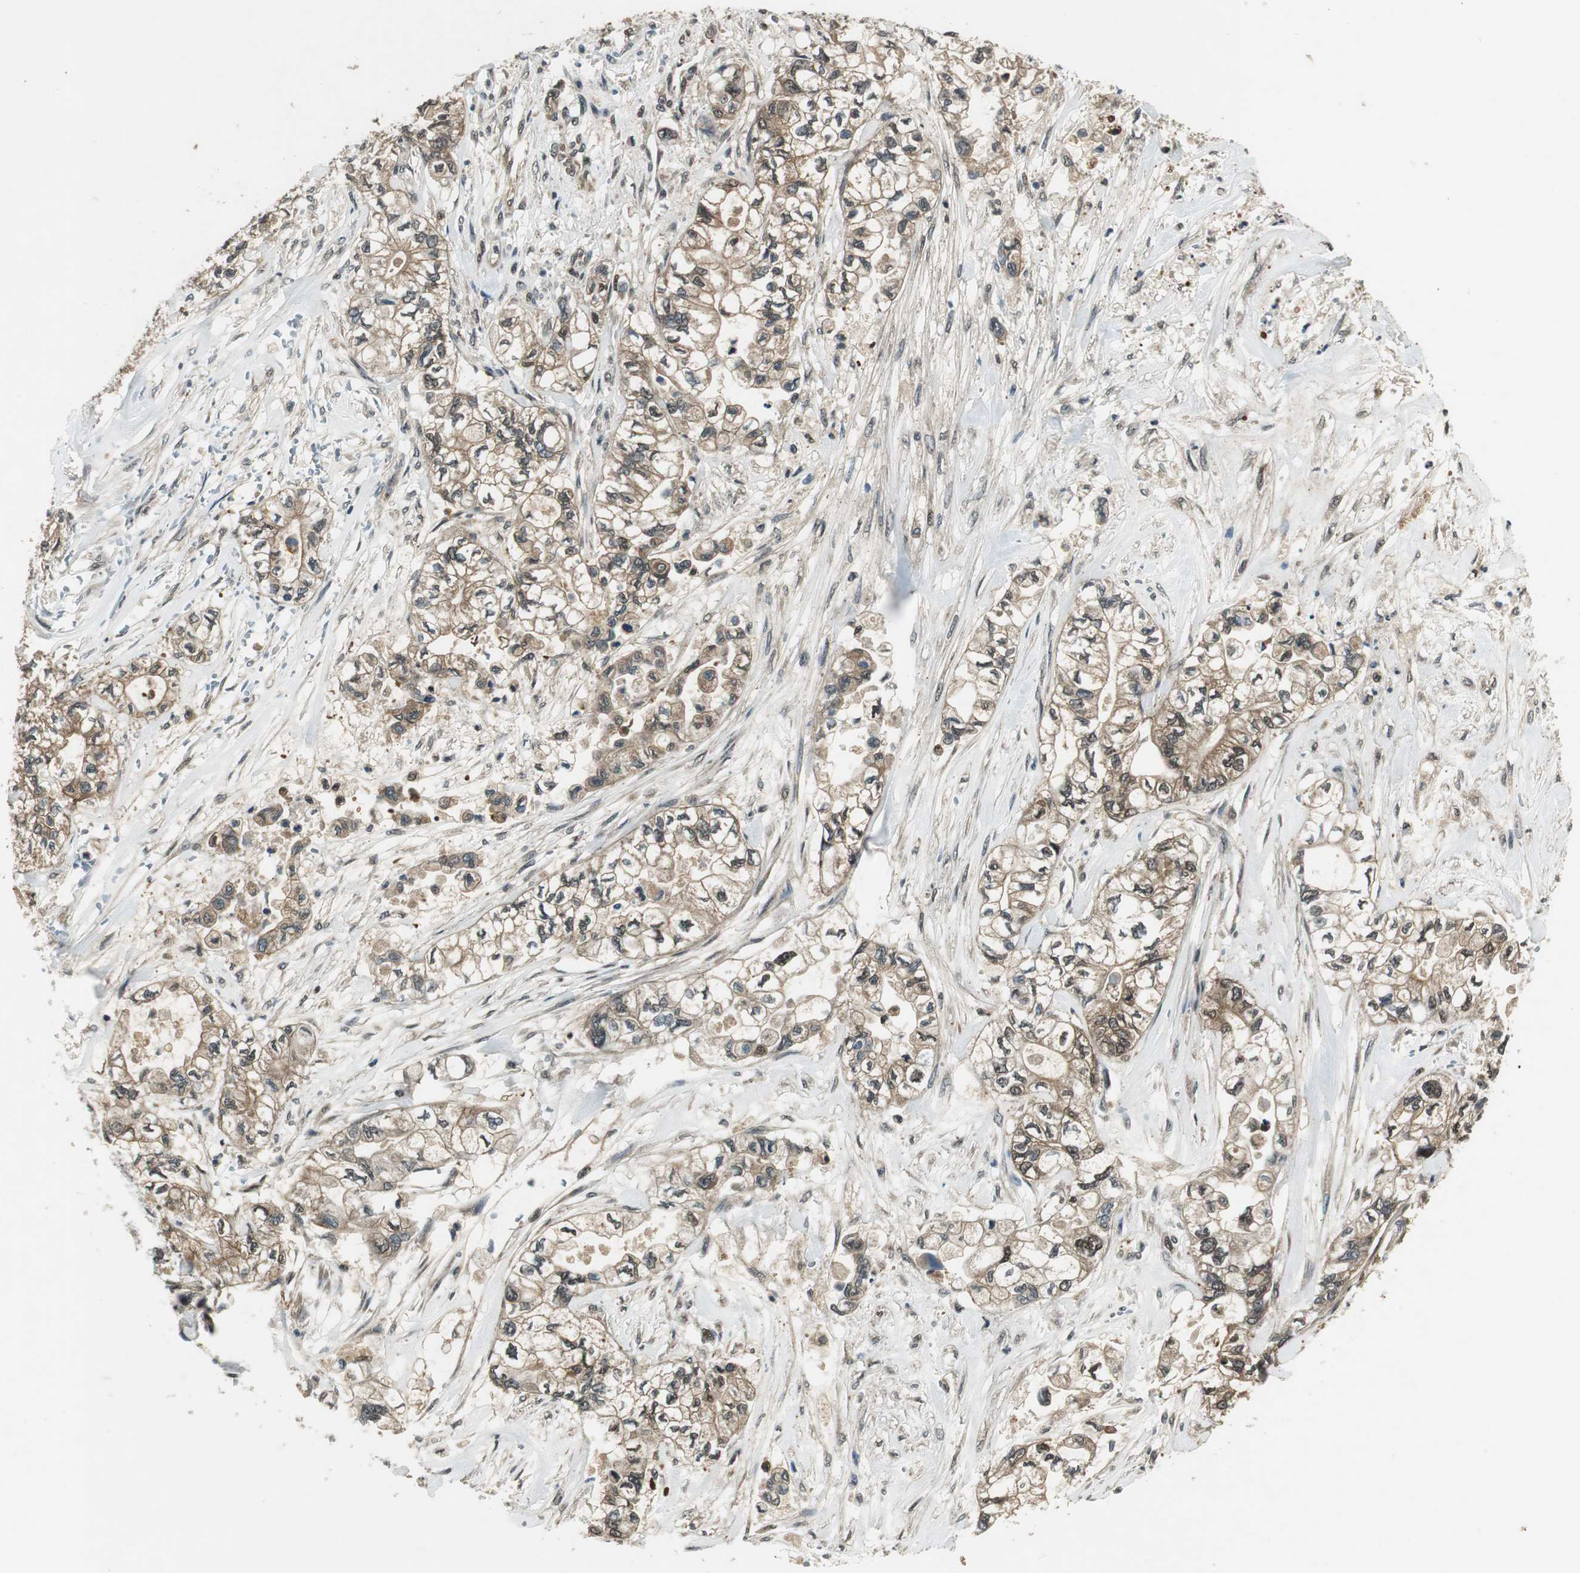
{"staining": {"intensity": "weak", "quantity": ">75%", "location": "cytoplasmic/membranous,nuclear"}, "tissue": "pancreatic cancer", "cell_type": "Tumor cells", "image_type": "cancer", "snomed": [{"axis": "morphology", "description": "Adenocarcinoma, NOS"}, {"axis": "topography", "description": "Pancreas"}], "caption": "Brown immunohistochemical staining in human pancreatic cancer demonstrates weak cytoplasmic/membranous and nuclear expression in about >75% of tumor cells. The protein is shown in brown color, while the nuclei are stained blue.", "gene": "PSMB4", "patient": {"sex": "male", "age": 79}}